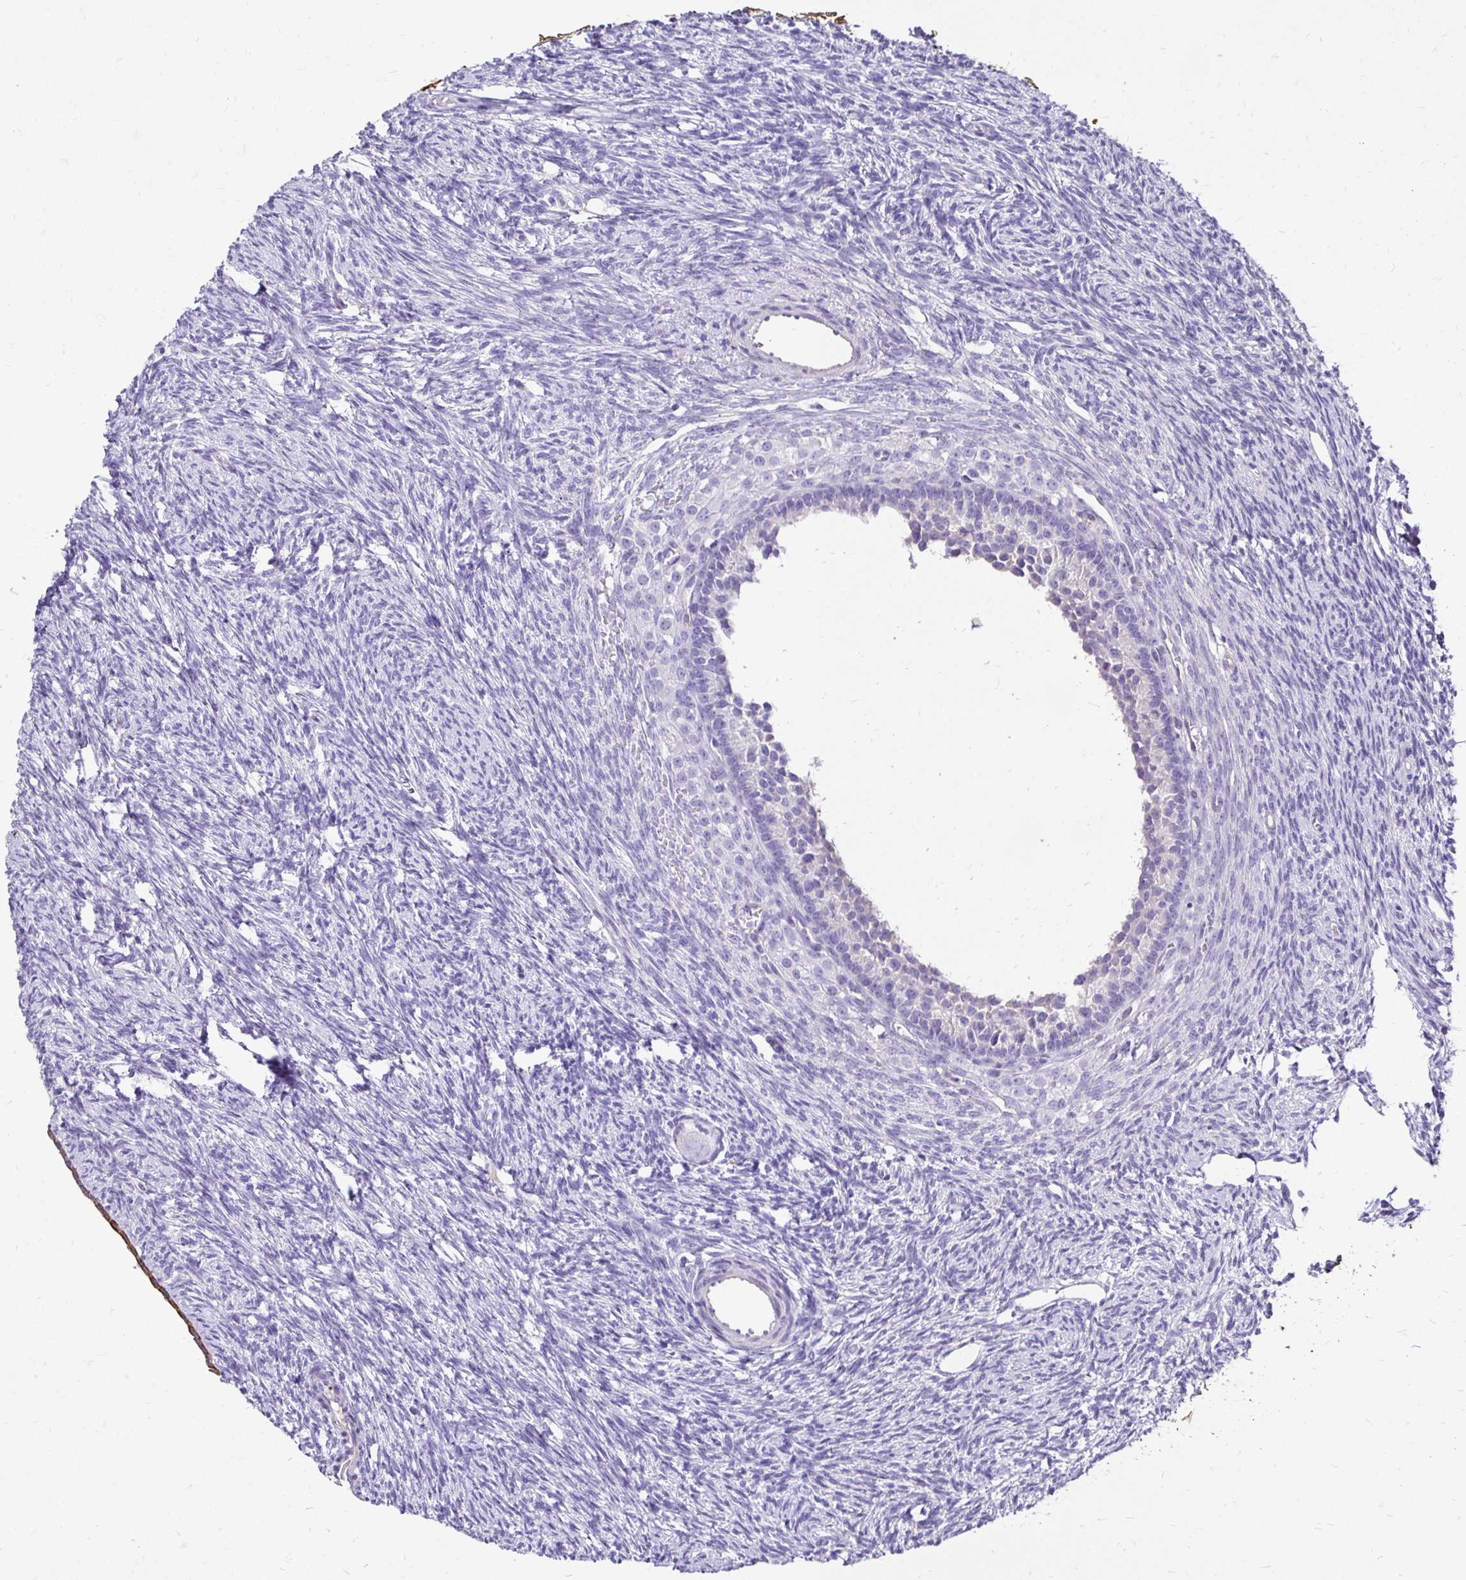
{"staining": {"intensity": "negative", "quantity": "none", "location": "none"}, "tissue": "ovary", "cell_type": "Ovarian stroma cells", "image_type": "normal", "snomed": [{"axis": "morphology", "description": "Normal tissue, NOS"}, {"axis": "topography", "description": "Ovary"}], "caption": "IHC photomicrograph of normal ovary: ovary stained with DAB (3,3'-diaminobenzidine) displays no significant protein expression in ovarian stroma cells.", "gene": "TAF1D", "patient": {"sex": "female", "age": 33}}